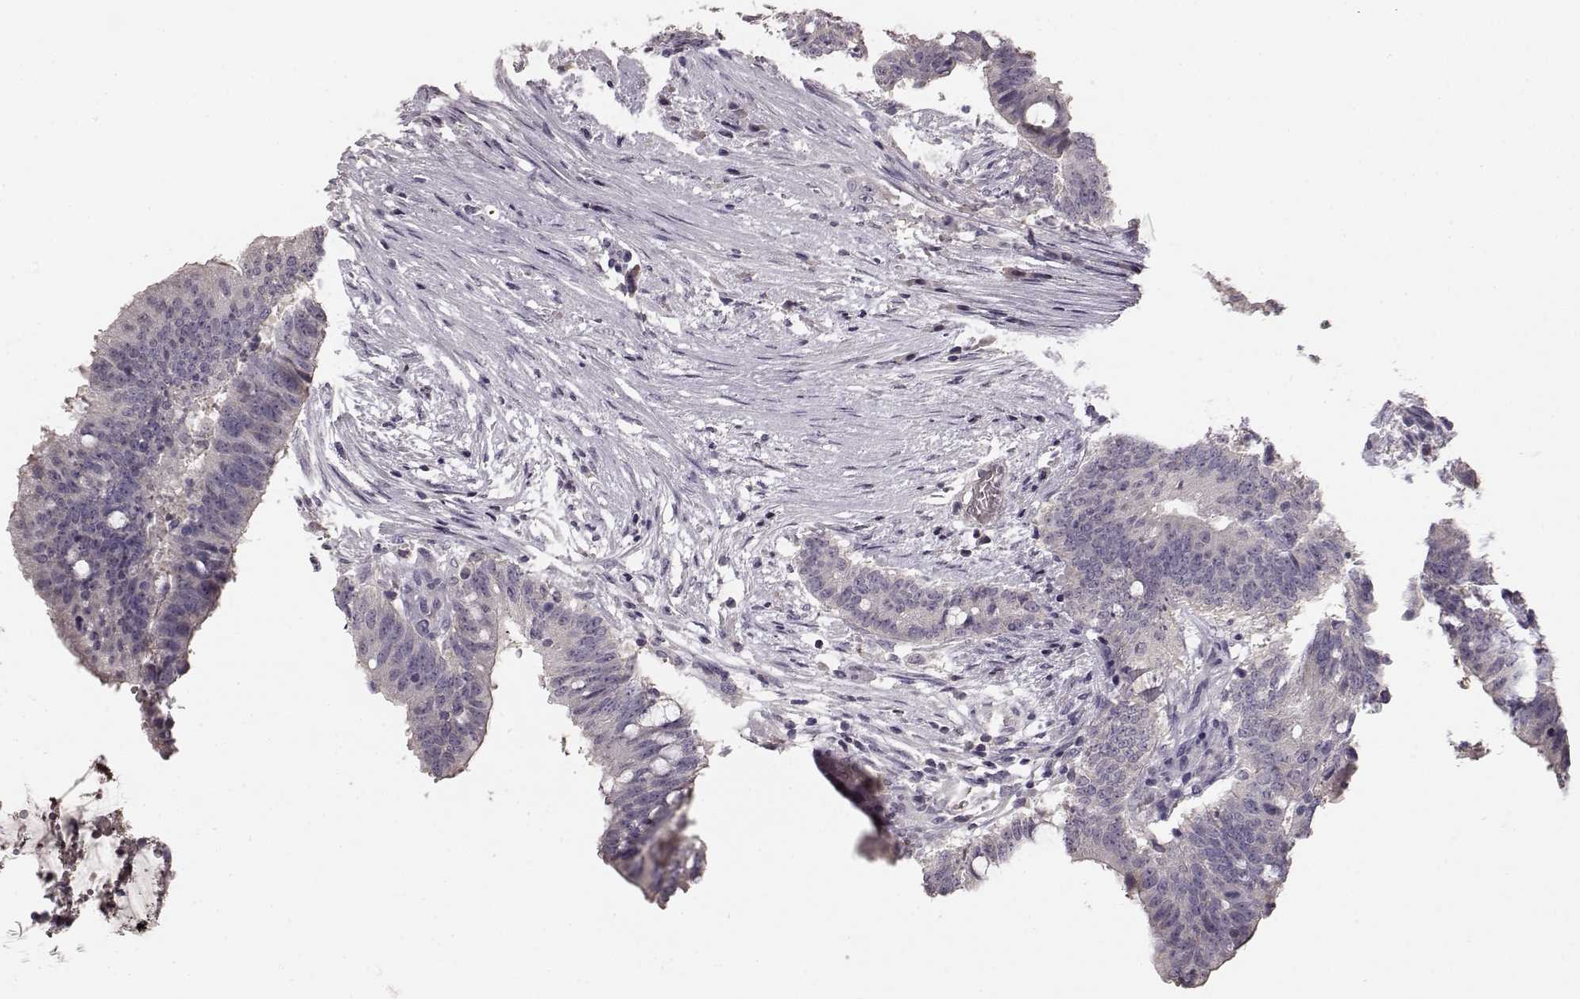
{"staining": {"intensity": "negative", "quantity": "none", "location": "none"}, "tissue": "colorectal cancer", "cell_type": "Tumor cells", "image_type": "cancer", "snomed": [{"axis": "morphology", "description": "Adenocarcinoma, NOS"}, {"axis": "topography", "description": "Colon"}], "caption": "A high-resolution photomicrograph shows immunohistochemistry staining of adenocarcinoma (colorectal), which shows no significant positivity in tumor cells. The staining is performed using DAB (3,3'-diaminobenzidine) brown chromogen with nuclei counter-stained in using hematoxylin.", "gene": "BFSP2", "patient": {"sex": "female", "age": 43}}